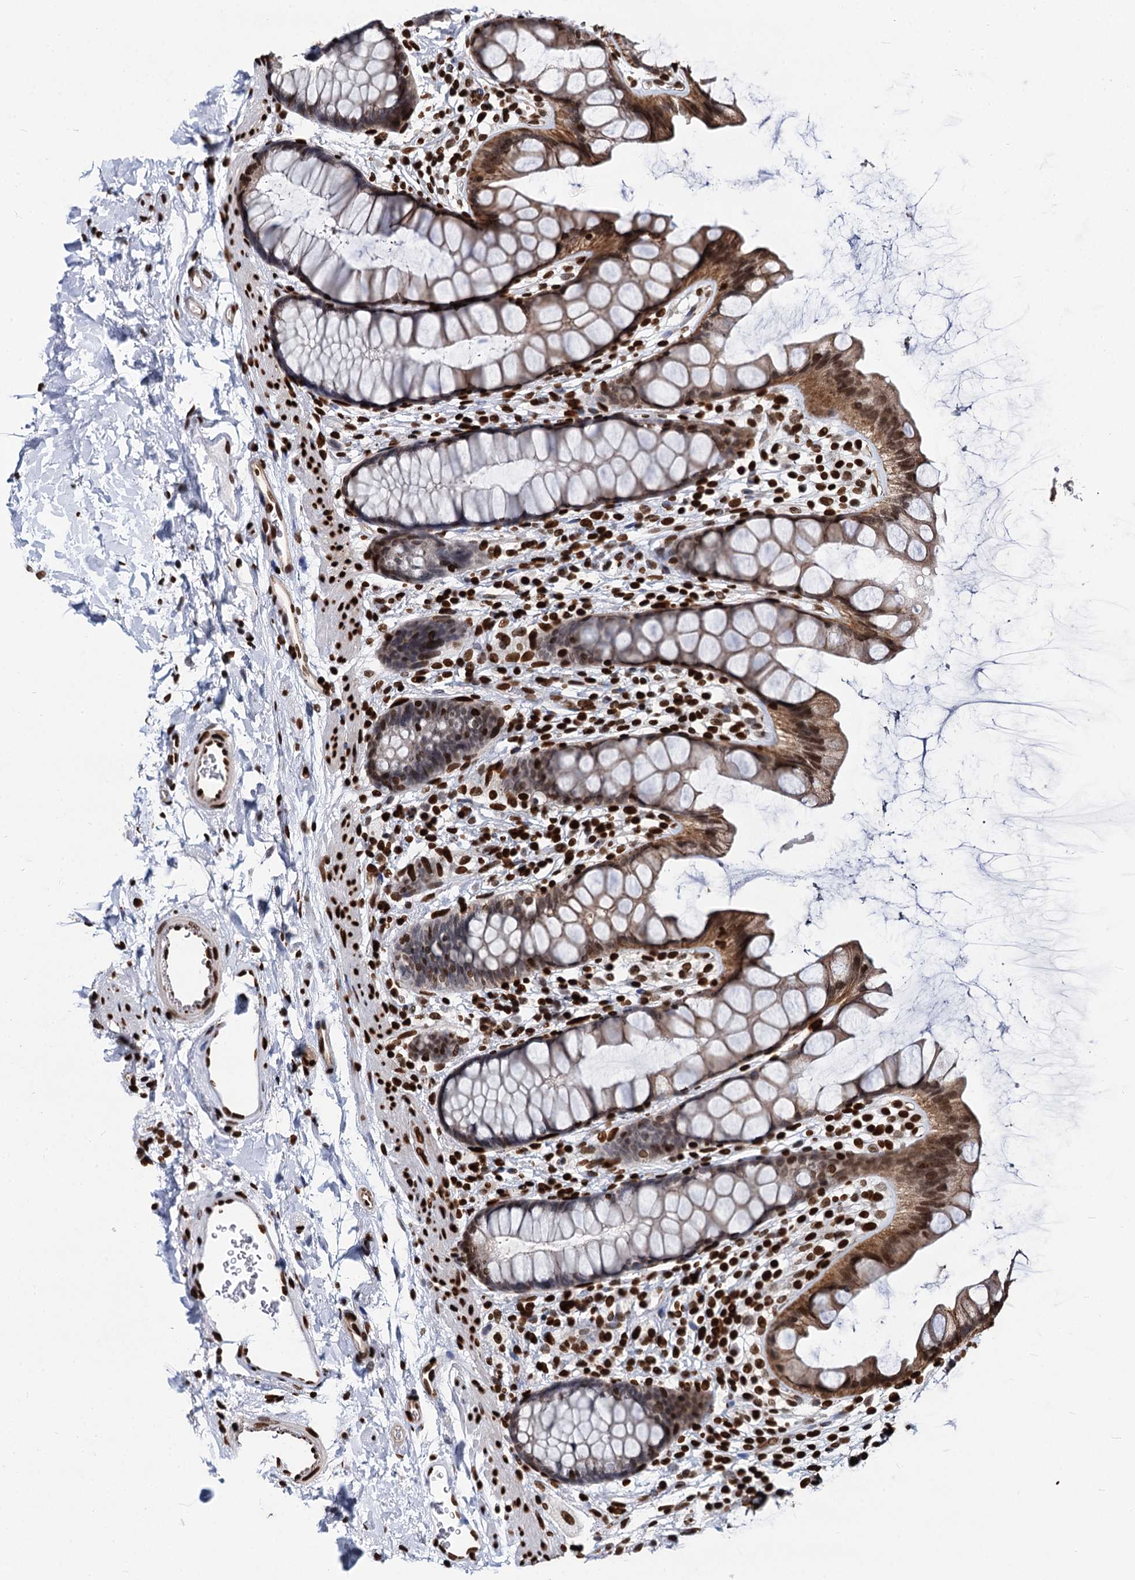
{"staining": {"intensity": "moderate", "quantity": "25%-75%", "location": "cytoplasmic/membranous,nuclear"}, "tissue": "rectum", "cell_type": "Glandular cells", "image_type": "normal", "snomed": [{"axis": "morphology", "description": "Normal tissue, NOS"}, {"axis": "topography", "description": "Rectum"}], "caption": "Unremarkable rectum shows moderate cytoplasmic/membranous,nuclear expression in approximately 25%-75% of glandular cells.", "gene": "MECP2", "patient": {"sex": "female", "age": 65}}